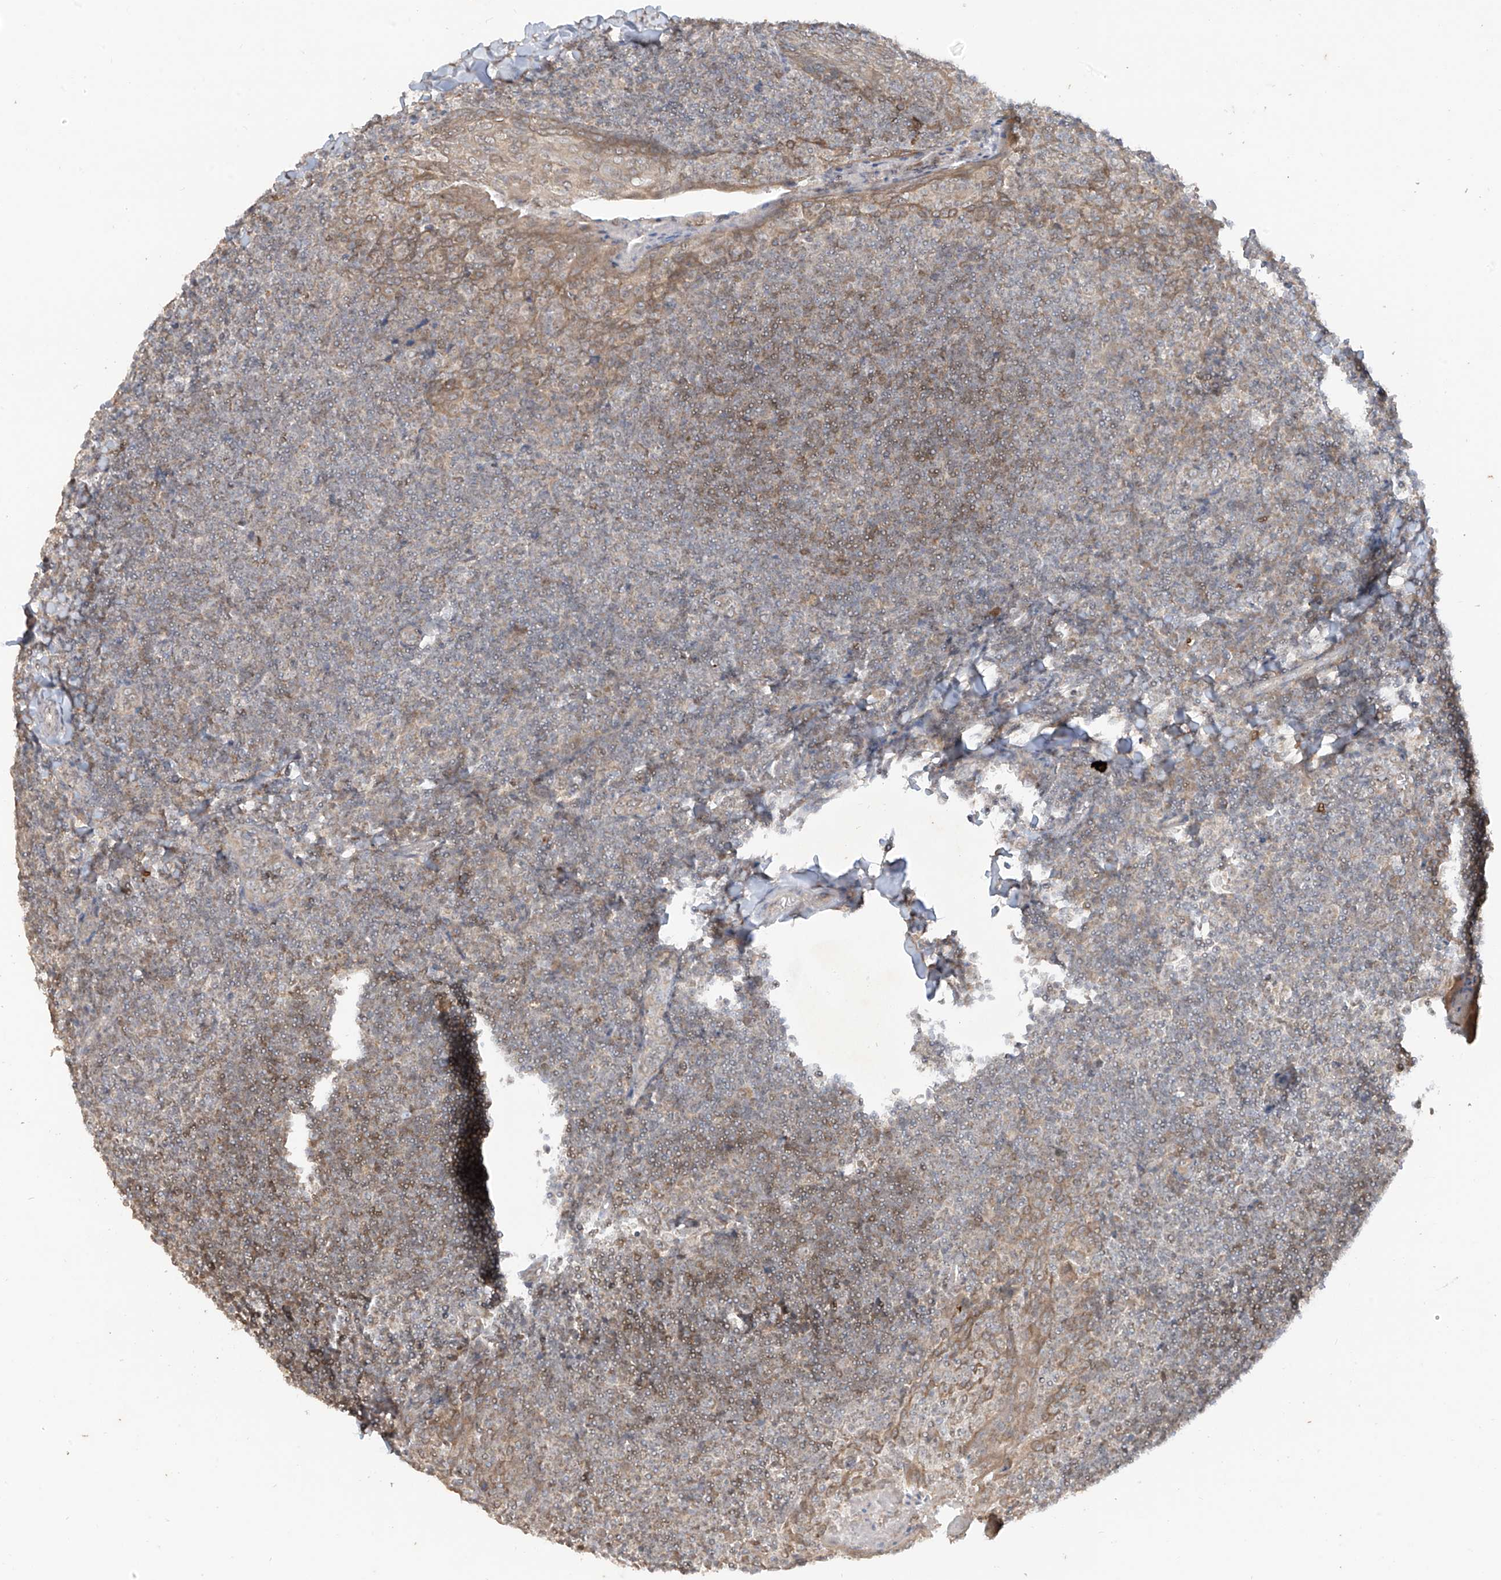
{"staining": {"intensity": "moderate", "quantity": "25%-75%", "location": "cytoplasmic/membranous"}, "tissue": "tonsil", "cell_type": "Germinal center cells", "image_type": "normal", "snomed": [{"axis": "morphology", "description": "Normal tissue, NOS"}, {"axis": "topography", "description": "Tonsil"}], "caption": "Protein expression analysis of normal tonsil exhibits moderate cytoplasmic/membranous staining in approximately 25%-75% of germinal center cells.", "gene": "MTUS2", "patient": {"sex": "male", "age": 27}}